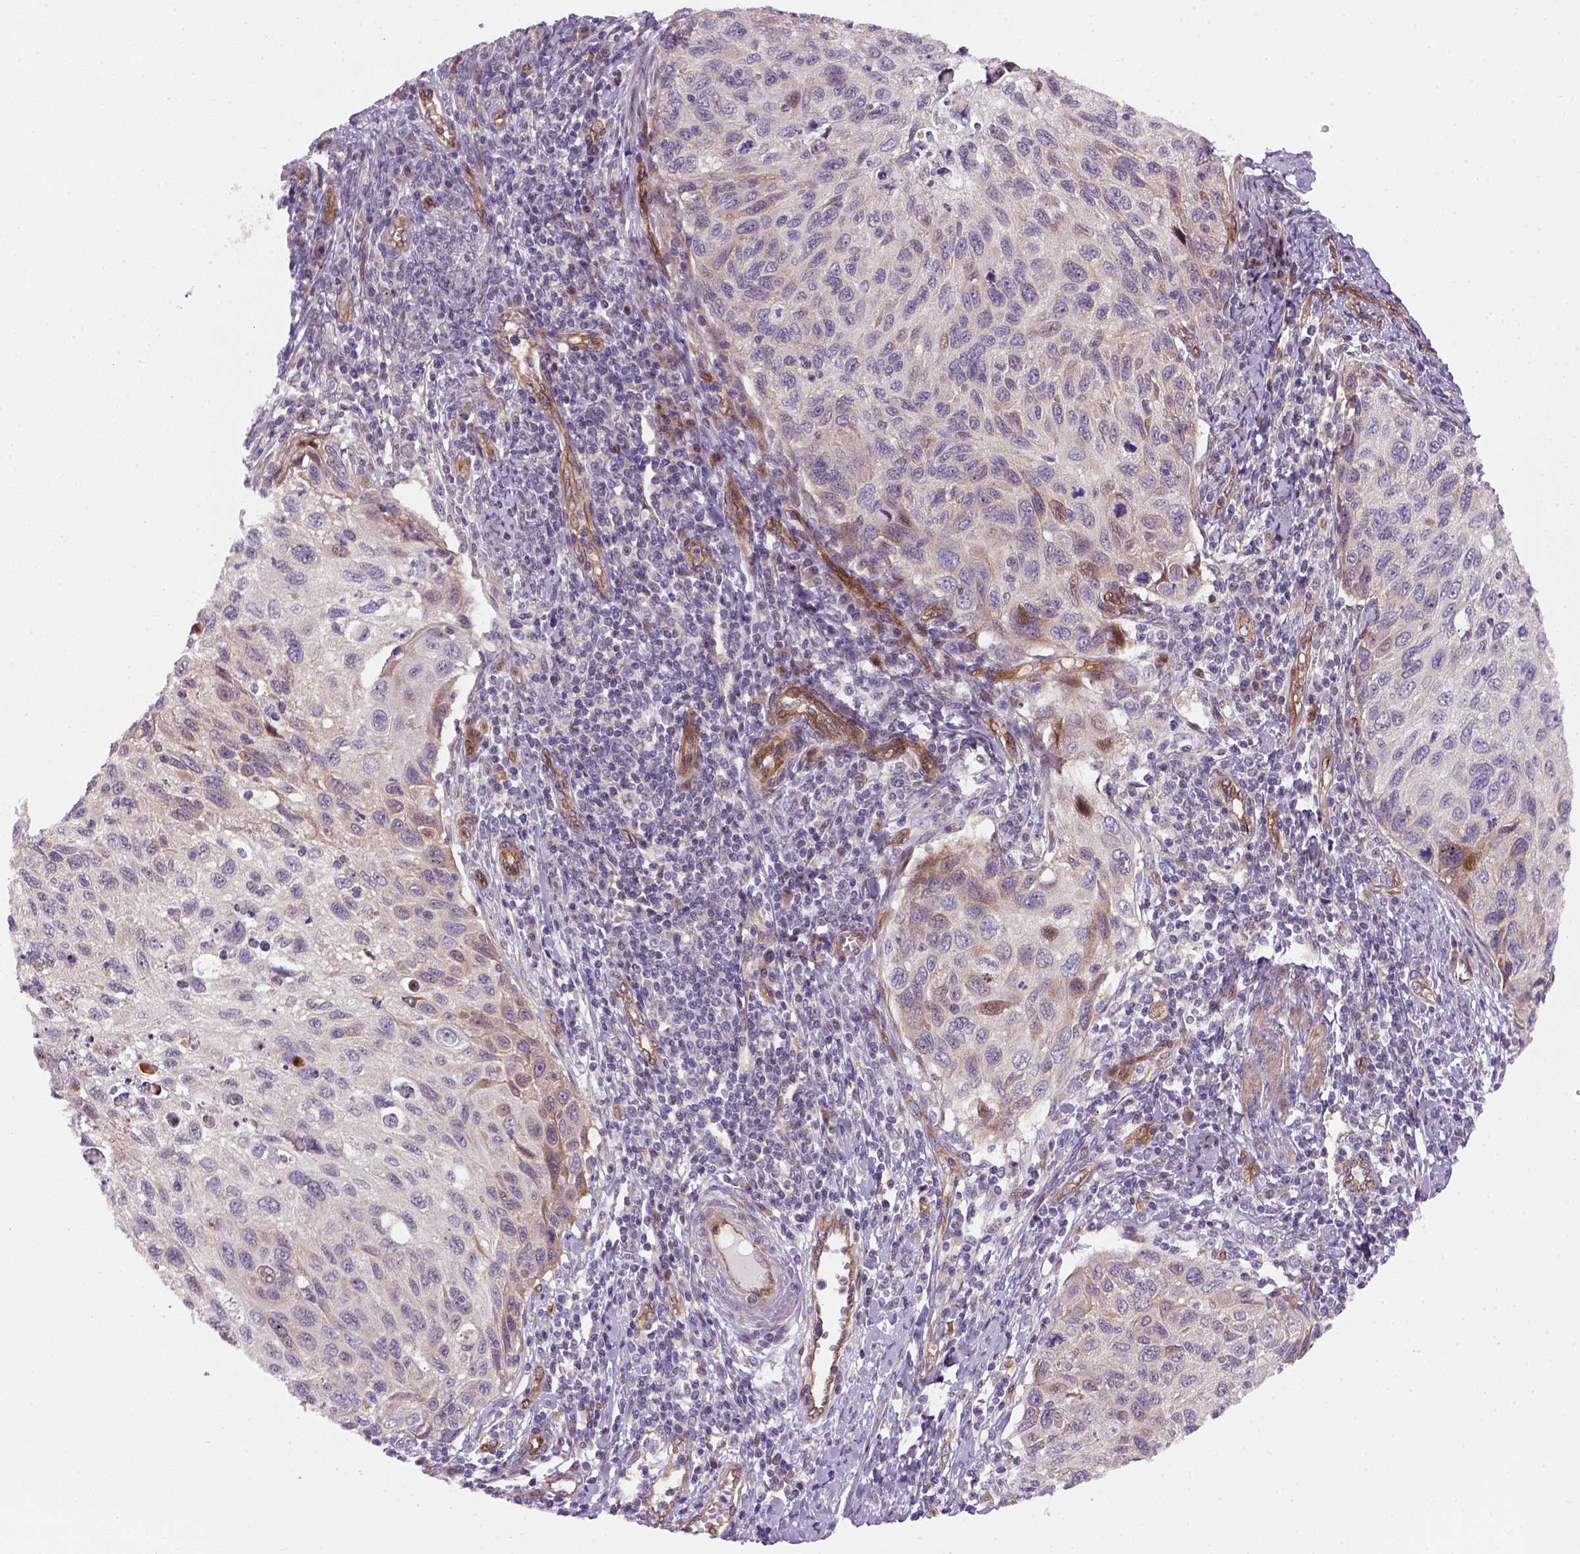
{"staining": {"intensity": "negative", "quantity": "none", "location": "none"}, "tissue": "cervical cancer", "cell_type": "Tumor cells", "image_type": "cancer", "snomed": [{"axis": "morphology", "description": "Squamous cell carcinoma, NOS"}, {"axis": "topography", "description": "Cervix"}], "caption": "There is no significant expression in tumor cells of cervical cancer.", "gene": "VSTM5", "patient": {"sex": "female", "age": 70}}